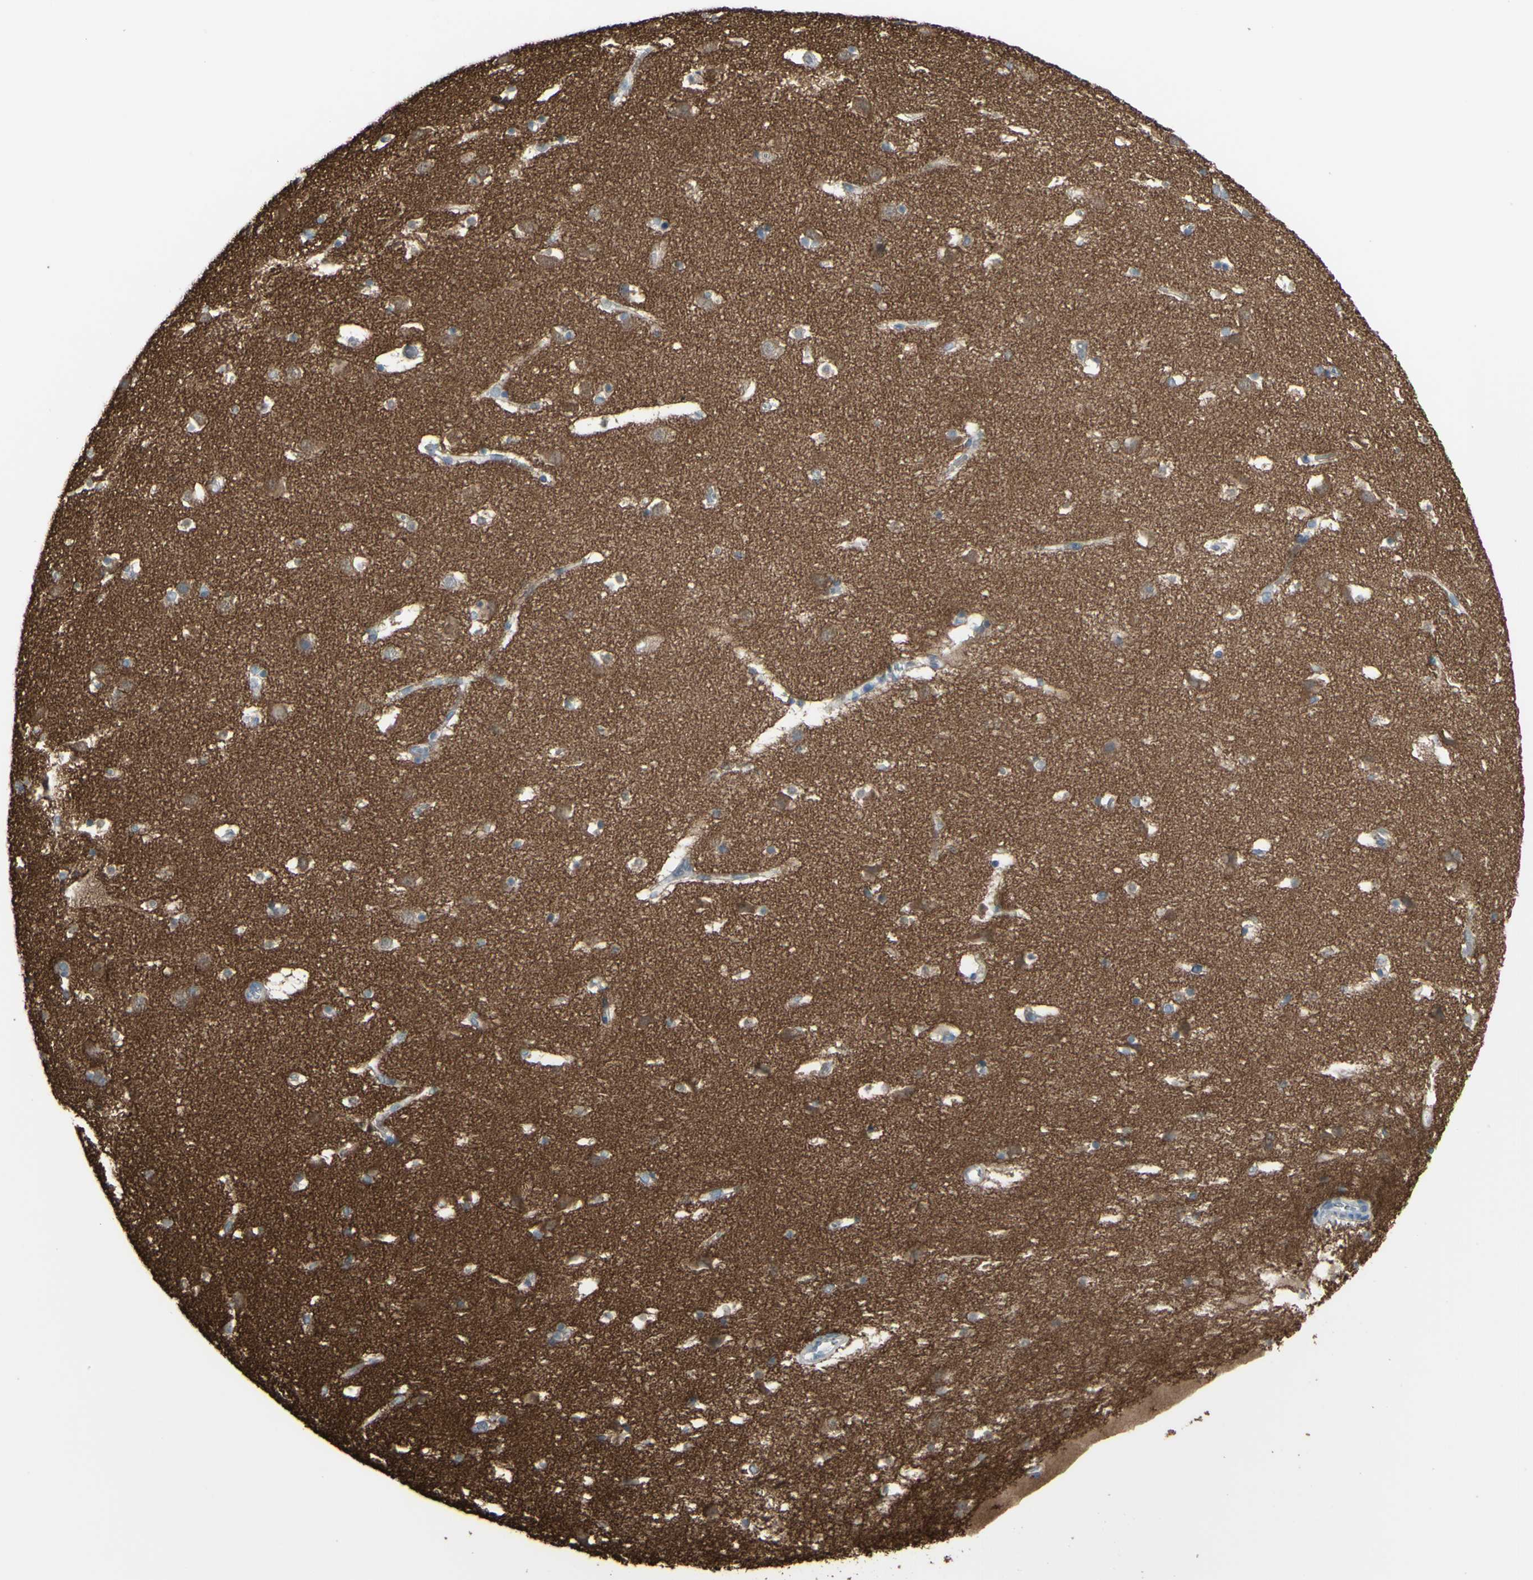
{"staining": {"intensity": "weak", "quantity": "25%-75%", "location": "cytoplasmic/membranous"}, "tissue": "caudate", "cell_type": "Glial cells", "image_type": "normal", "snomed": [{"axis": "morphology", "description": "Normal tissue, NOS"}, {"axis": "topography", "description": "Lateral ventricle wall"}], "caption": "Weak cytoplasmic/membranous staining is identified in about 25%-75% of glial cells in normal caudate. Using DAB (3,3'-diaminobenzidine) (brown) and hematoxylin (blue) stains, captured at high magnification using brightfield microscopy.", "gene": "RAB3A", "patient": {"sex": "male", "age": 45}}